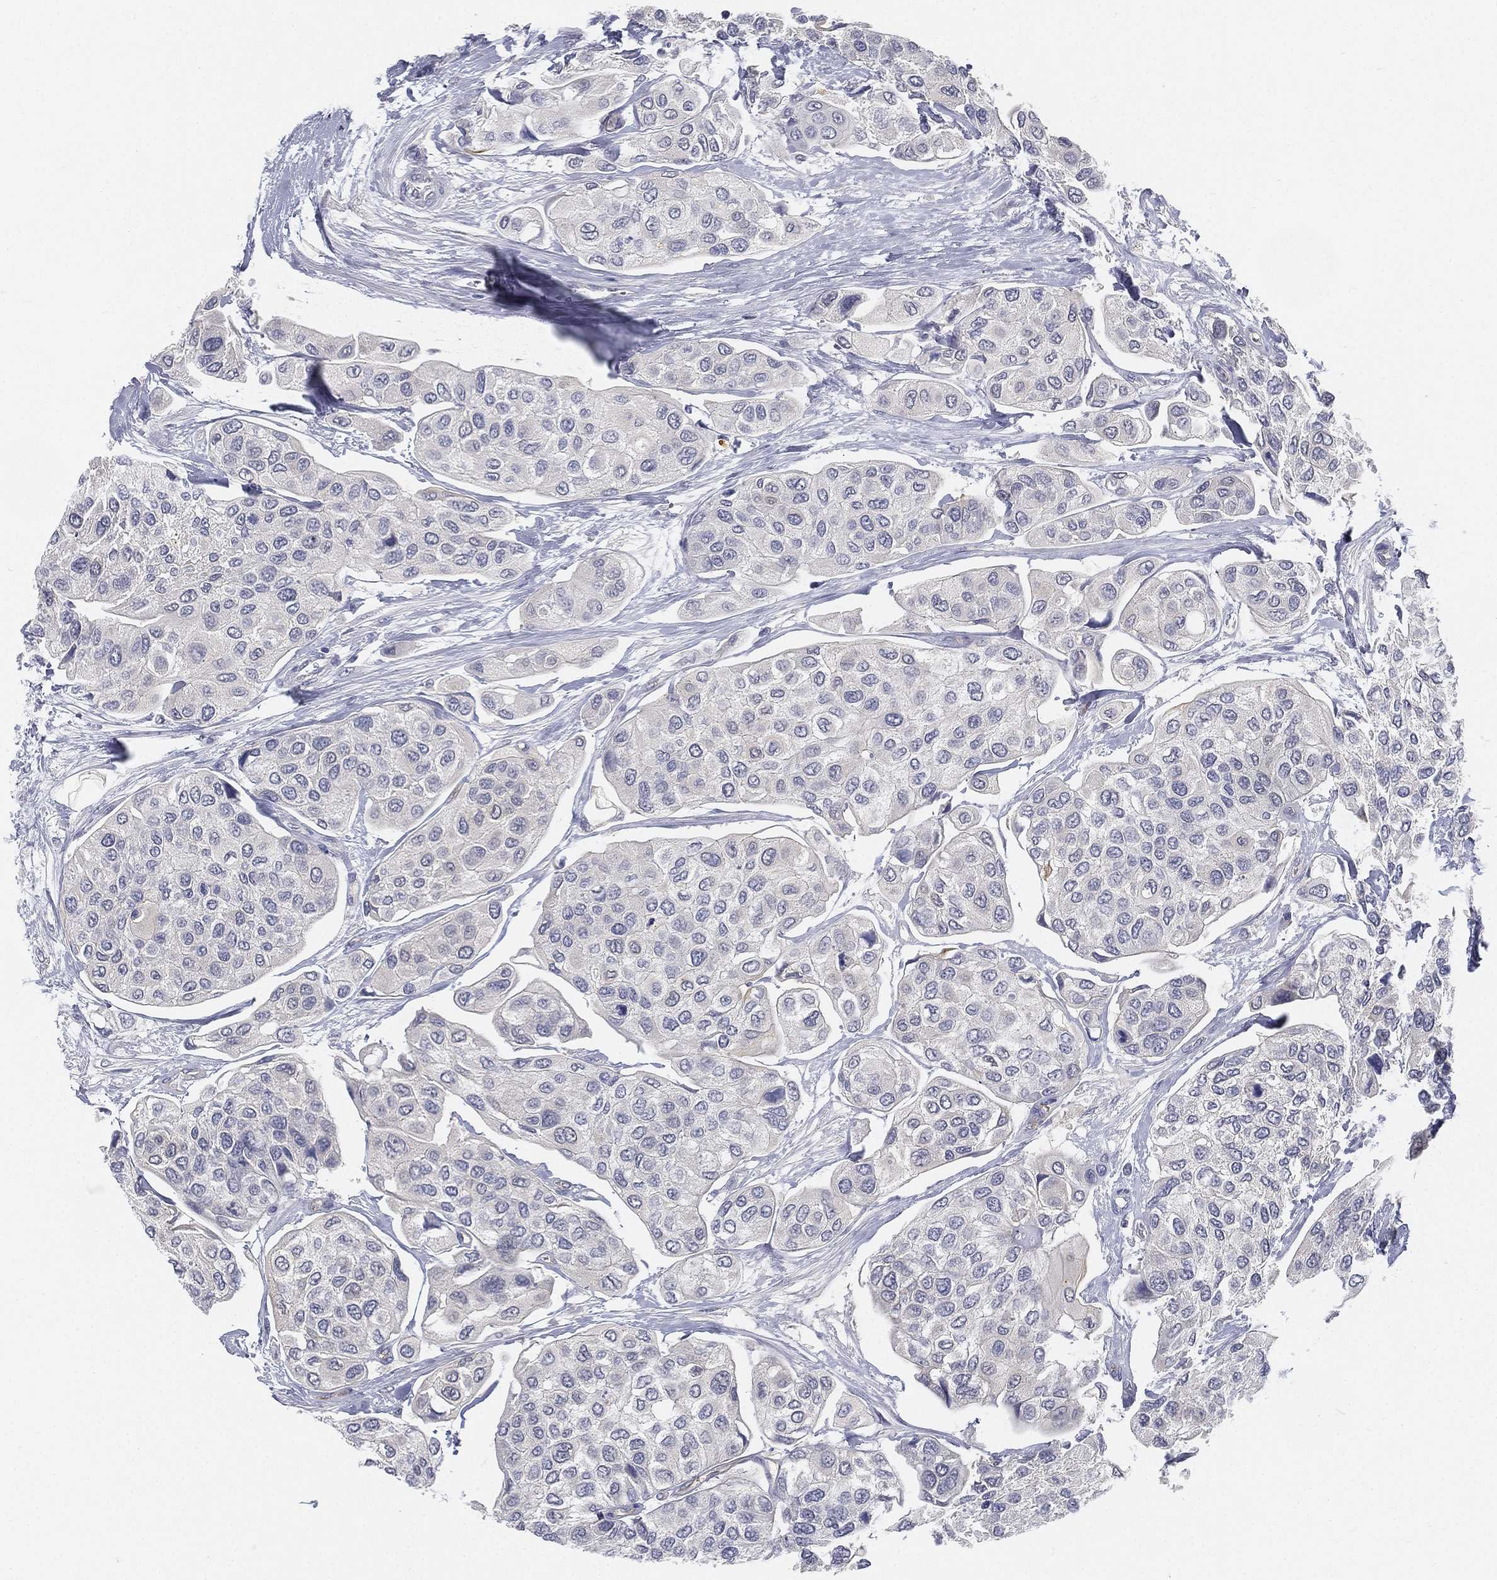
{"staining": {"intensity": "negative", "quantity": "none", "location": "none"}, "tissue": "urothelial cancer", "cell_type": "Tumor cells", "image_type": "cancer", "snomed": [{"axis": "morphology", "description": "Urothelial carcinoma, High grade"}, {"axis": "topography", "description": "Urinary bladder"}], "caption": "The image demonstrates no staining of tumor cells in high-grade urothelial carcinoma.", "gene": "C5orf46", "patient": {"sex": "male", "age": 77}}